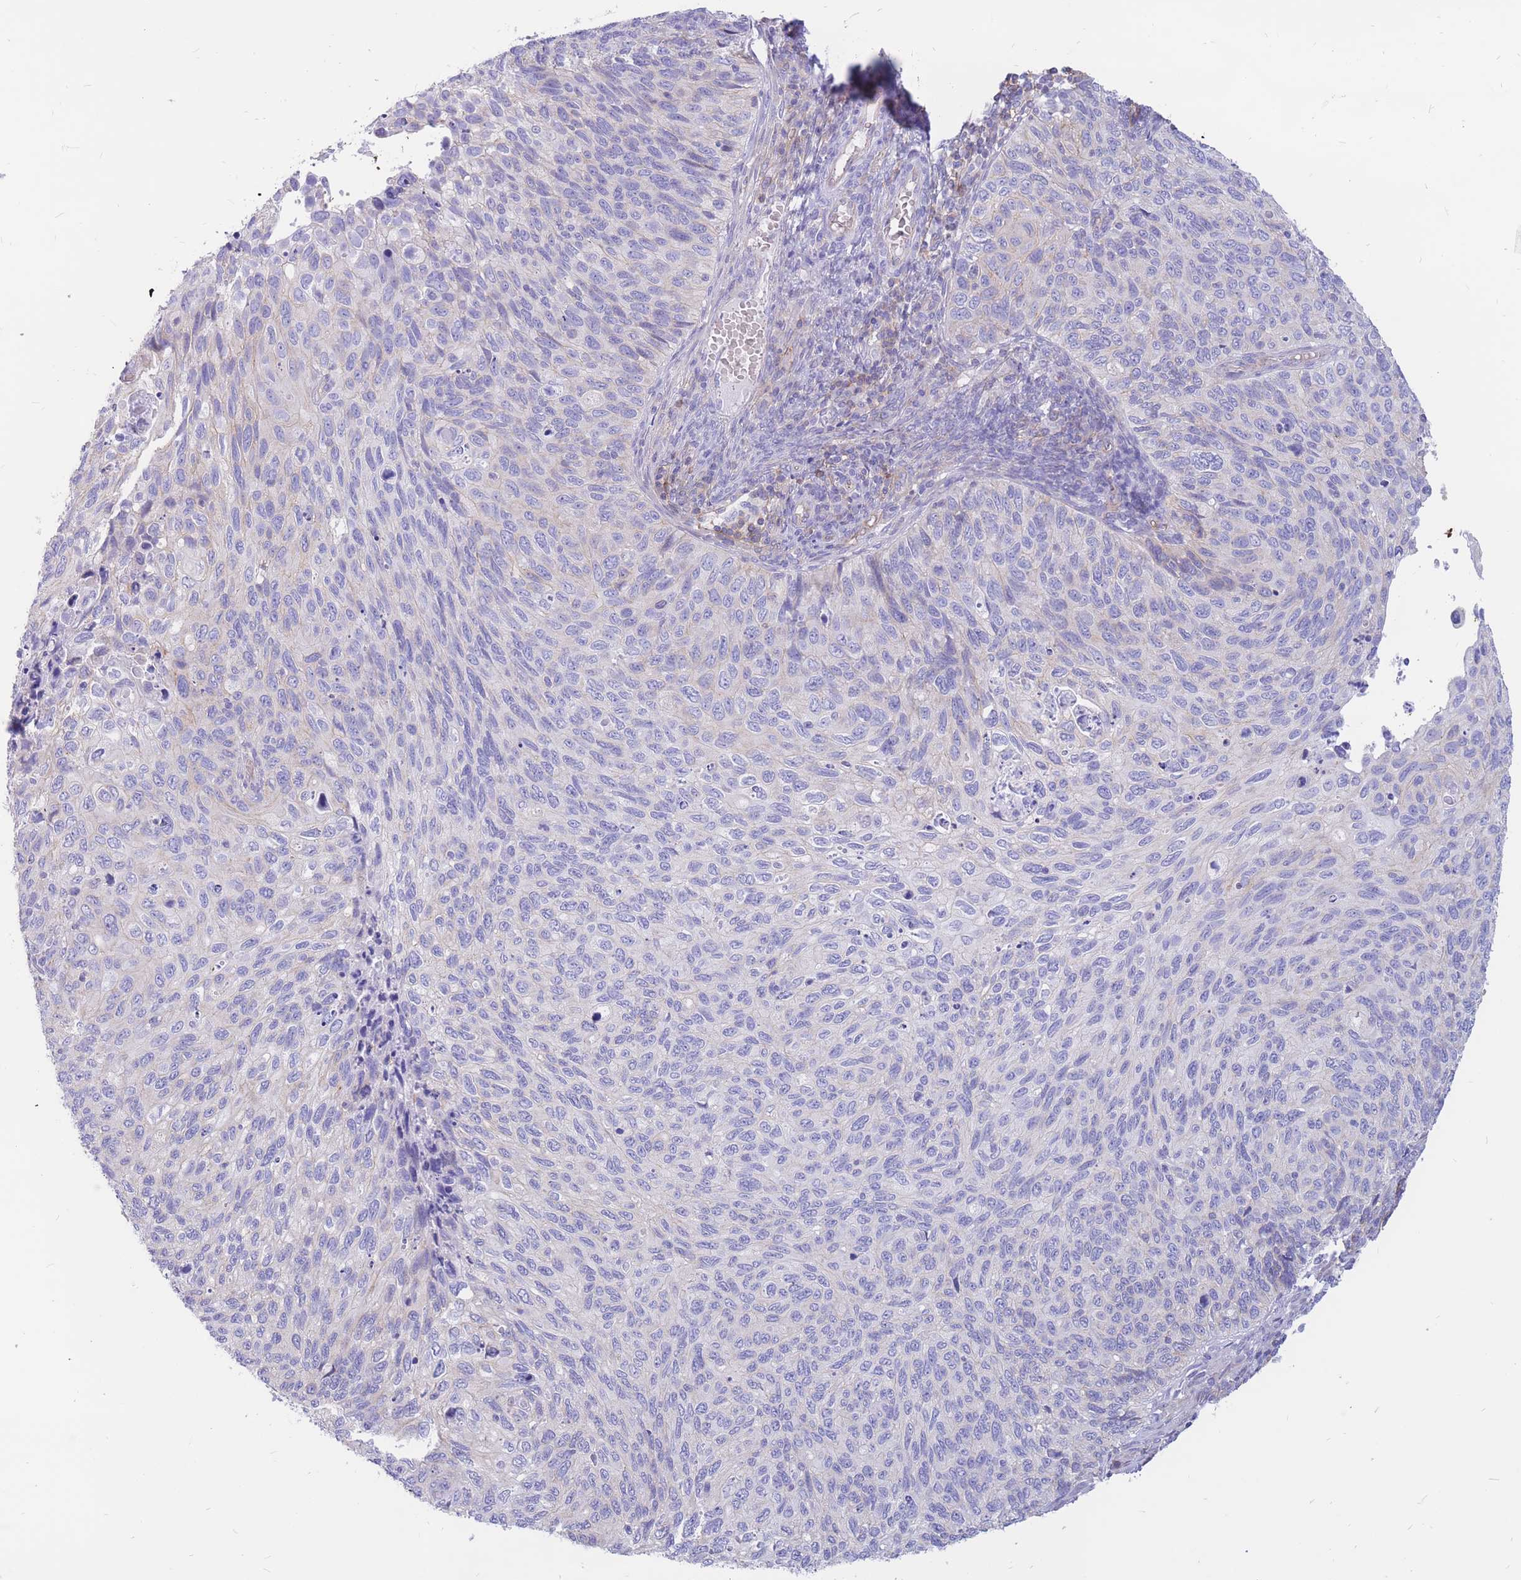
{"staining": {"intensity": "negative", "quantity": "none", "location": "none"}, "tissue": "cervical cancer", "cell_type": "Tumor cells", "image_type": "cancer", "snomed": [{"axis": "morphology", "description": "Squamous cell carcinoma, NOS"}, {"axis": "topography", "description": "Cervix"}], "caption": "Cervical cancer (squamous cell carcinoma) stained for a protein using IHC reveals no expression tumor cells.", "gene": "ADD2", "patient": {"sex": "female", "age": 70}}